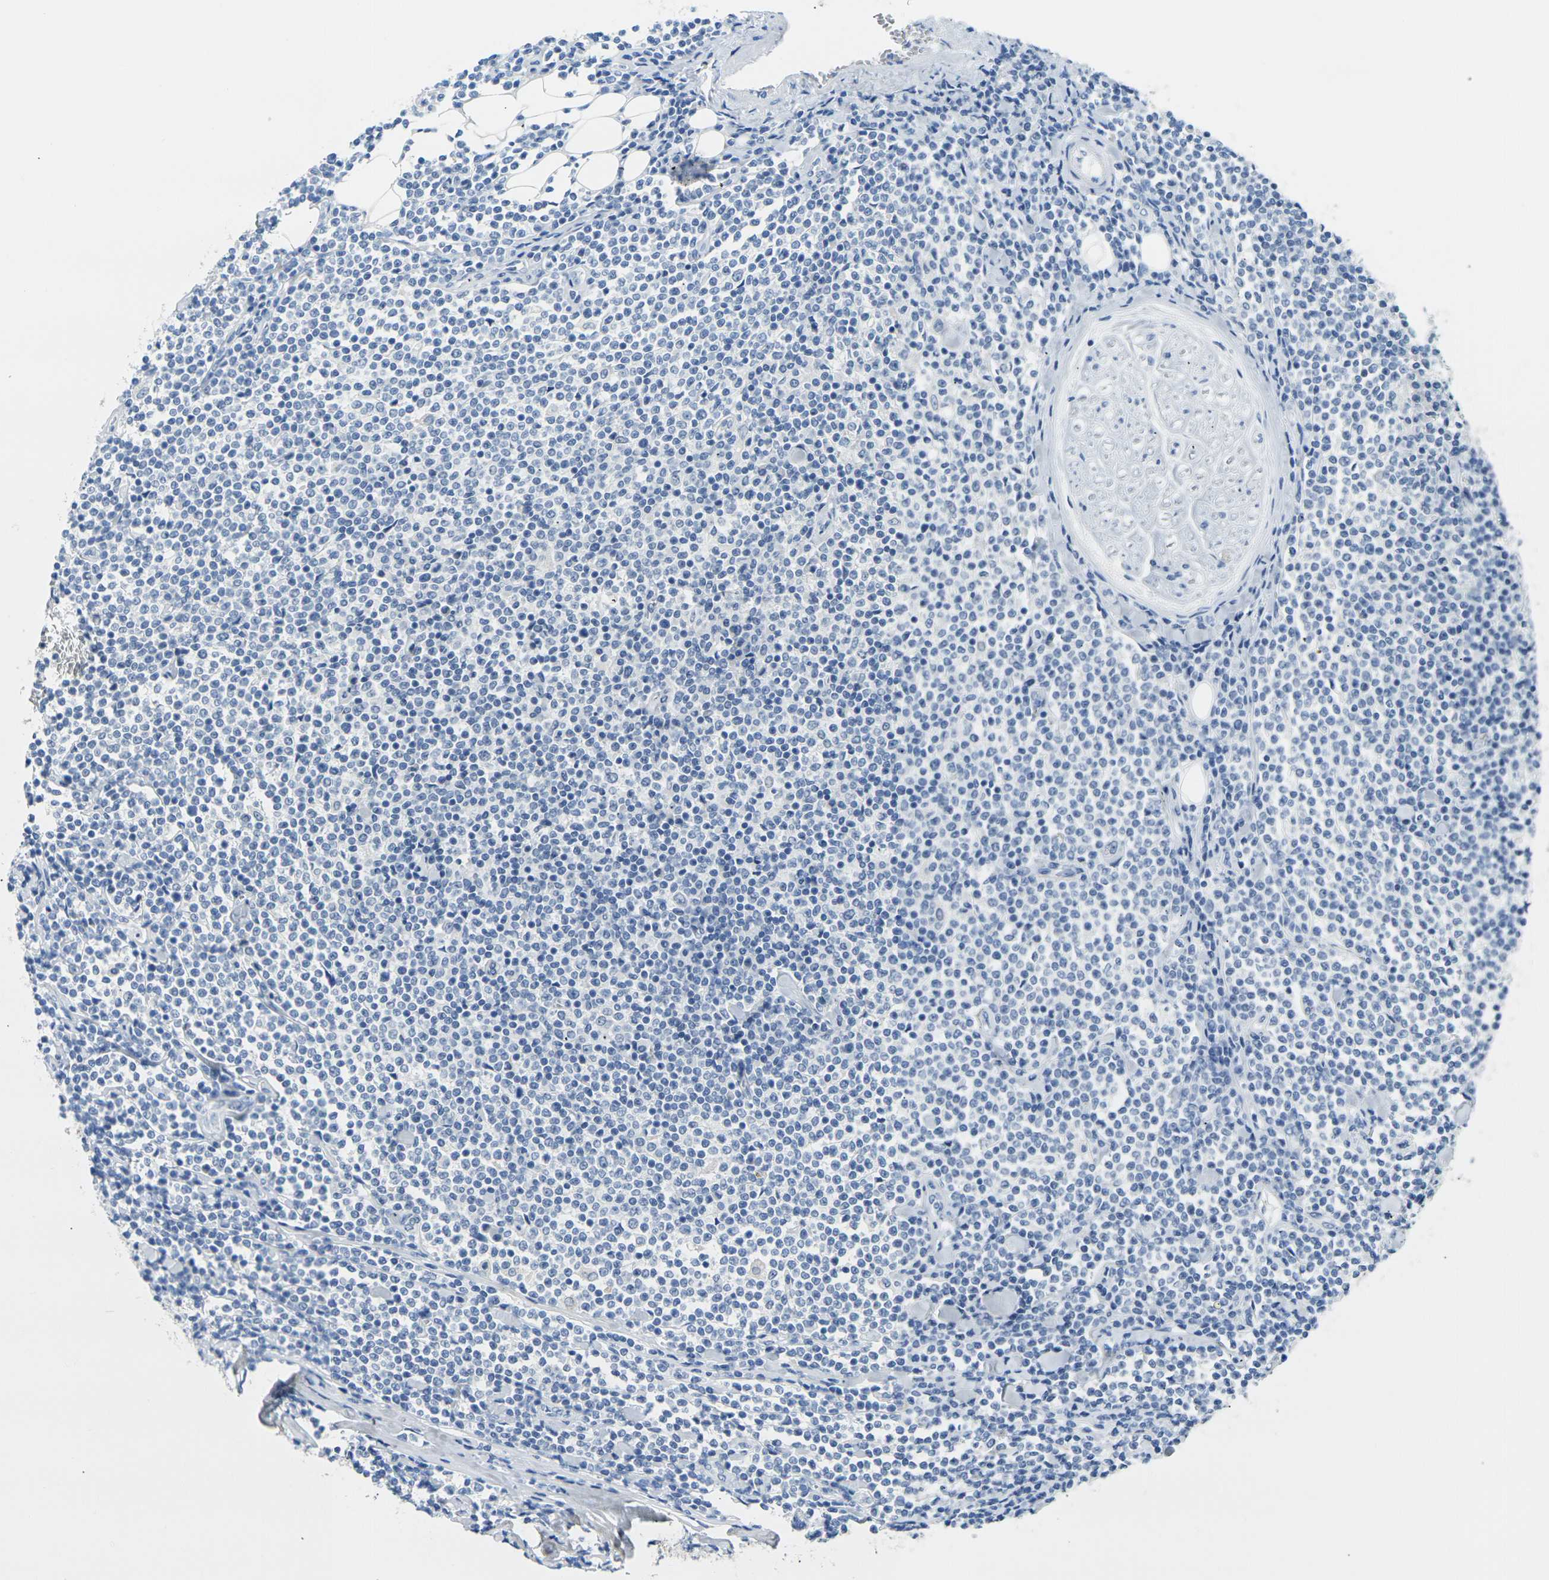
{"staining": {"intensity": "negative", "quantity": "none", "location": "none"}, "tissue": "lymphoma", "cell_type": "Tumor cells", "image_type": "cancer", "snomed": [{"axis": "morphology", "description": "Malignant lymphoma, non-Hodgkin's type, Low grade"}, {"axis": "topography", "description": "Soft tissue"}], "caption": "Human malignant lymphoma, non-Hodgkin's type (low-grade) stained for a protein using IHC shows no expression in tumor cells.", "gene": "CLDN7", "patient": {"sex": "male", "age": 92}}